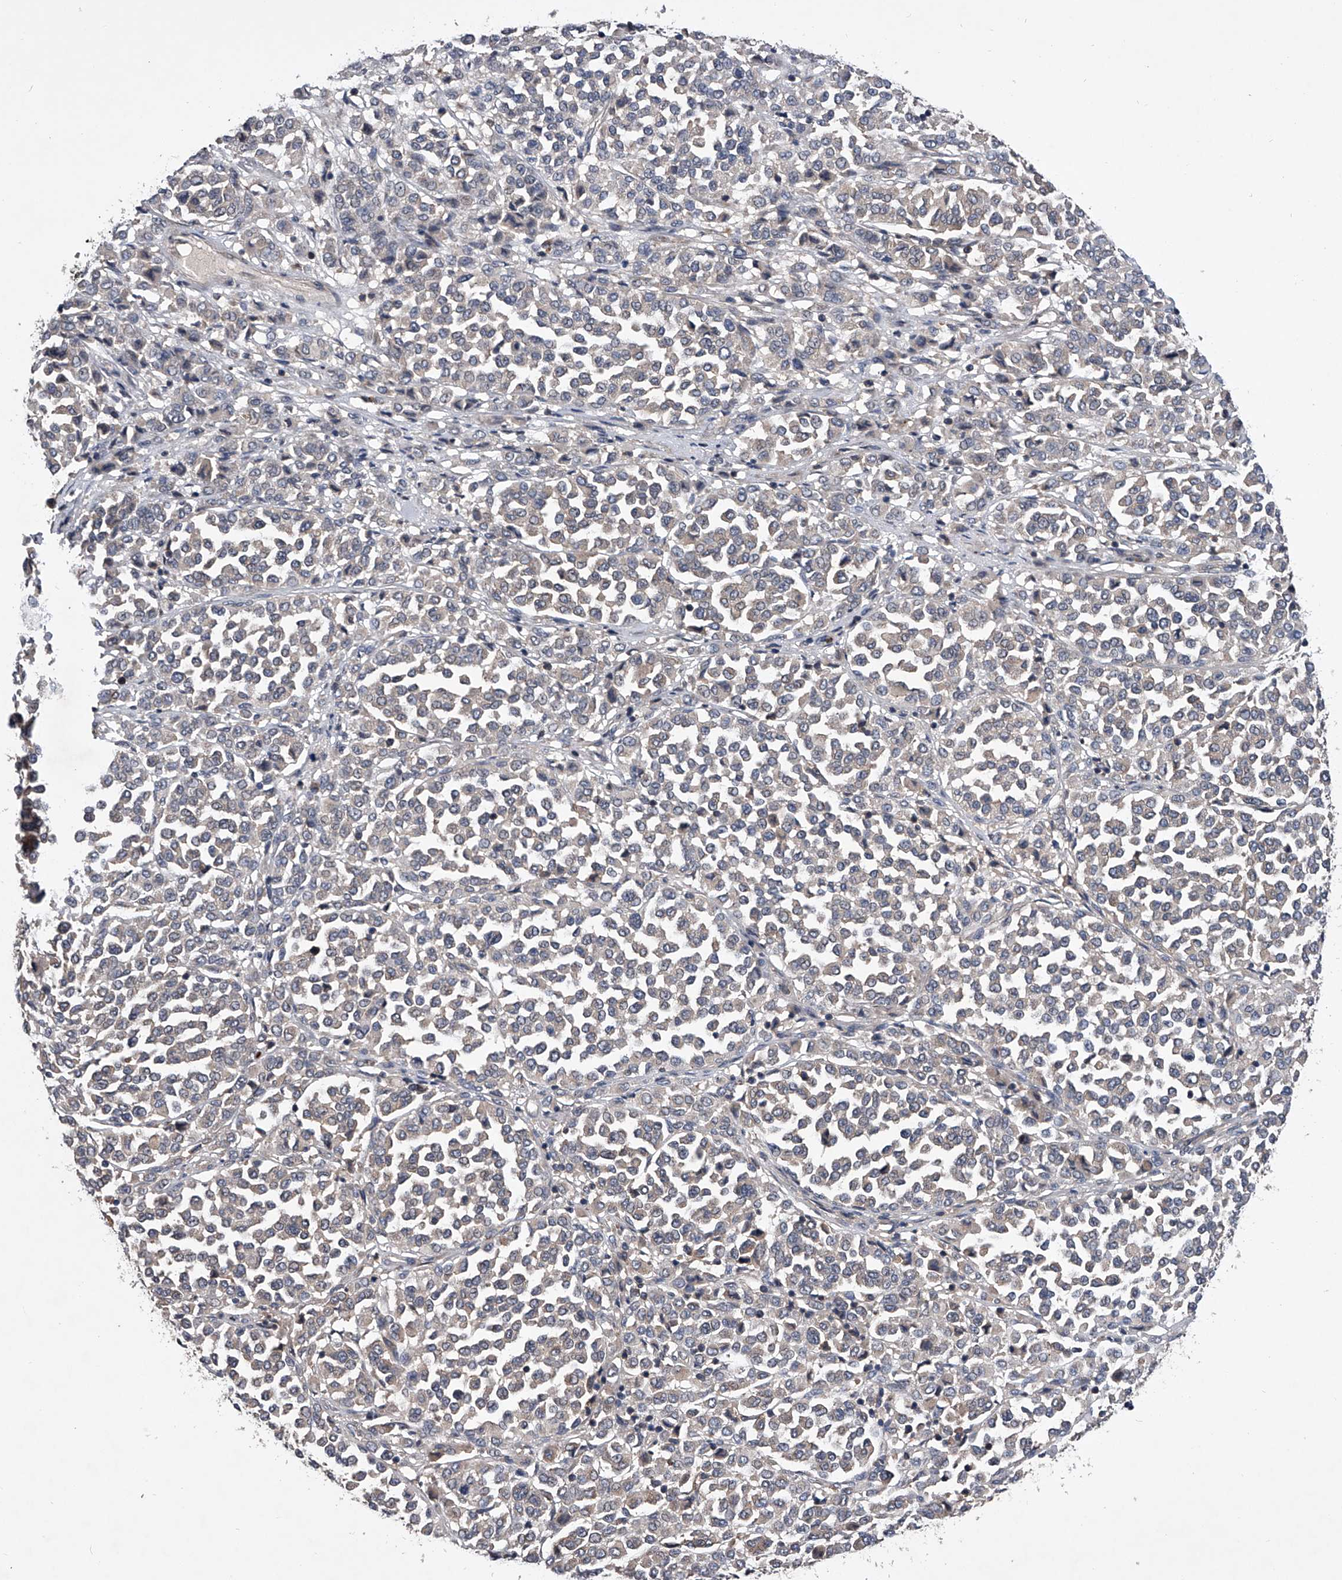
{"staining": {"intensity": "negative", "quantity": "none", "location": "none"}, "tissue": "melanoma", "cell_type": "Tumor cells", "image_type": "cancer", "snomed": [{"axis": "morphology", "description": "Malignant melanoma, Metastatic site"}, {"axis": "topography", "description": "Pancreas"}], "caption": "Protein analysis of melanoma displays no significant expression in tumor cells.", "gene": "ZNF30", "patient": {"sex": "female", "age": 30}}